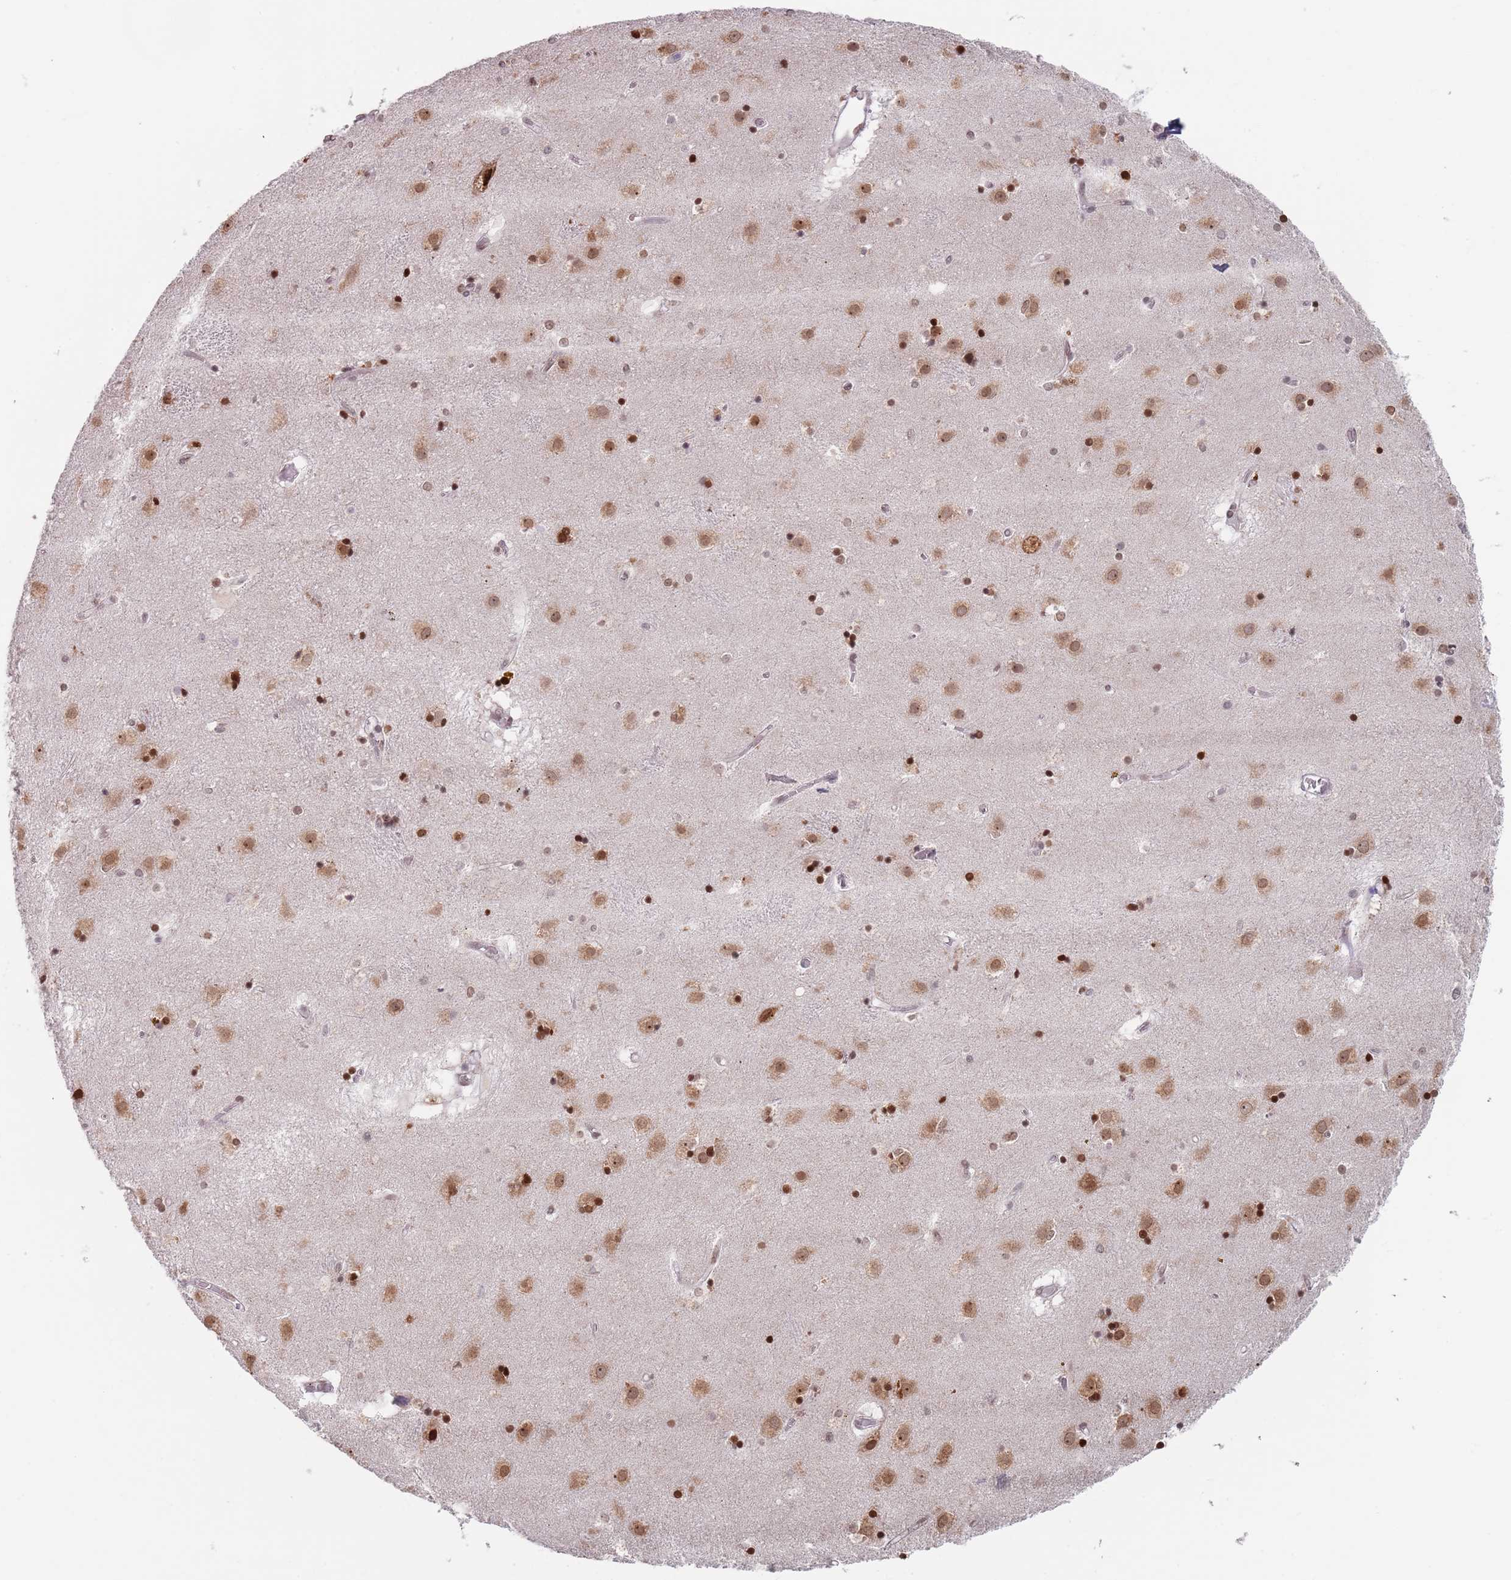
{"staining": {"intensity": "strong", "quantity": "25%-75%", "location": "nuclear"}, "tissue": "caudate", "cell_type": "Glial cells", "image_type": "normal", "snomed": [{"axis": "morphology", "description": "Normal tissue, NOS"}, {"axis": "topography", "description": "Lateral ventricle wall"}], "caption": "High-magnification brightfield microscopy of benign caudate stained with DAB (brown) and counterstained with hematoxylin (blue). glial cells exhibit strong nuclear positivity is identified in approximately25%-75% of cells. Nuclei are stained in blue.", "gene": "MFSD12", "patient": {"sex": "male", "age": 70}}